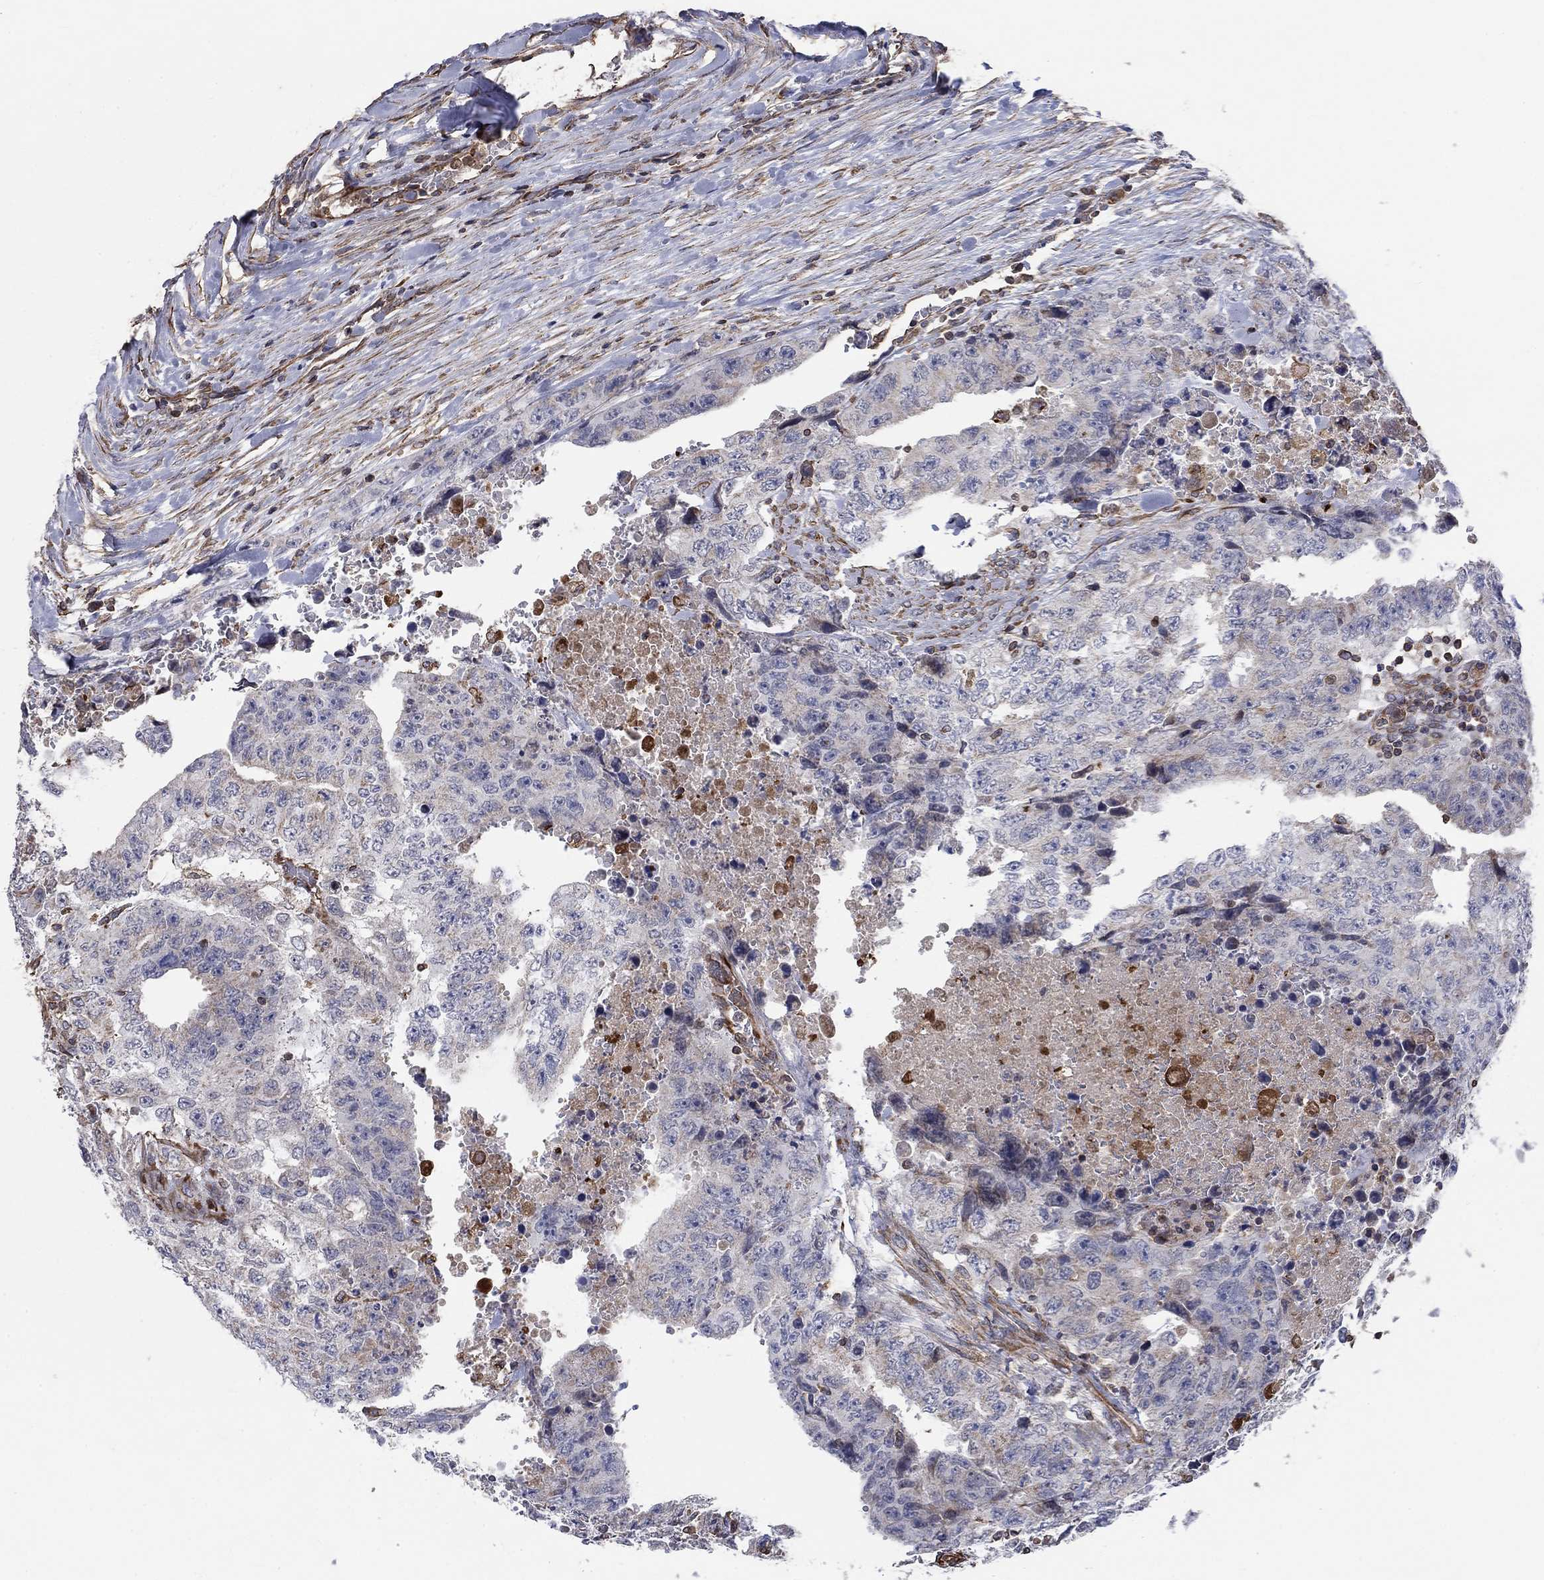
{"staining": {"intensity": "negative", "quantity": "none", "location": "none"}, "tissue": "testis cancer", "cell_type": "Tumor cells", "image_type": "cancer", "snomed": [{"axis": "morphology", "description": "Carcinoma, Embryonal, NOS"}, {"axis": "topography", "description": "Testis"}], "caption": "Micrograph shows no significant protein expression in tumor cells of testis cancer.", "gene": "NDUFC1", "patient": {"sex": "male", "age": 24}}